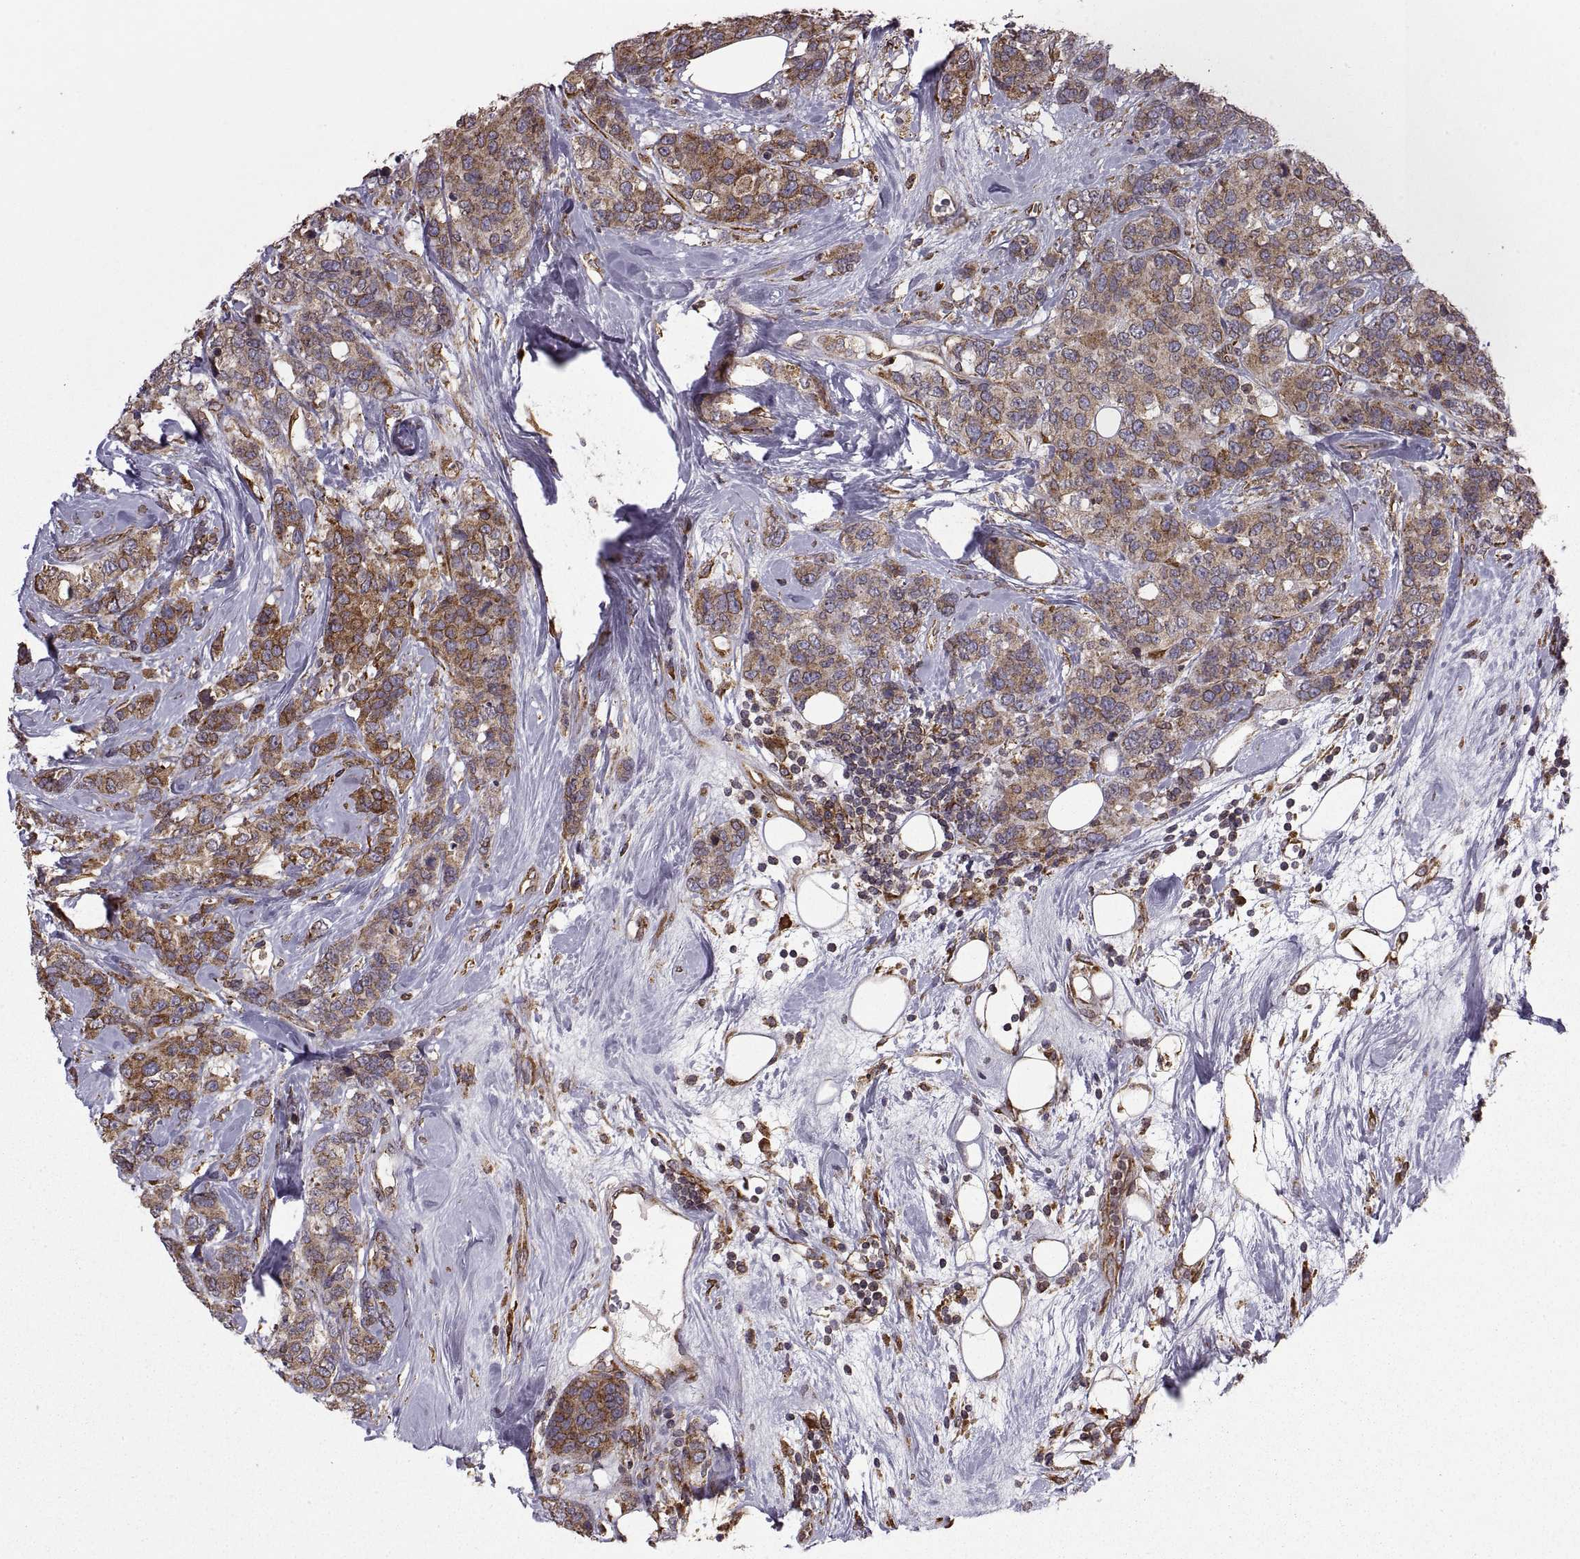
{"staining": {"intensity": "moderate", "quantity": "25%-75%", "location": "cytoplasmic/membranous"}, "tissue": "breast cancer", "cell_type": "Tumor cells", "image_type": "cancer", "snomed": [{"axis": "morphology", "description": "Lobular carcinoma"}, {"axis": "topography", "description": "Breast"}], "caption": "Breast cancer stained for a protein displays moderate cytoplasmic/membranous positivity in tumor cells. (DAB (3,3'-diaminobenzidine) IHC with brightfield microscopy, high magnification).", "gene": "PDIA3", "patient": {"sex": "female", "age": 59}}